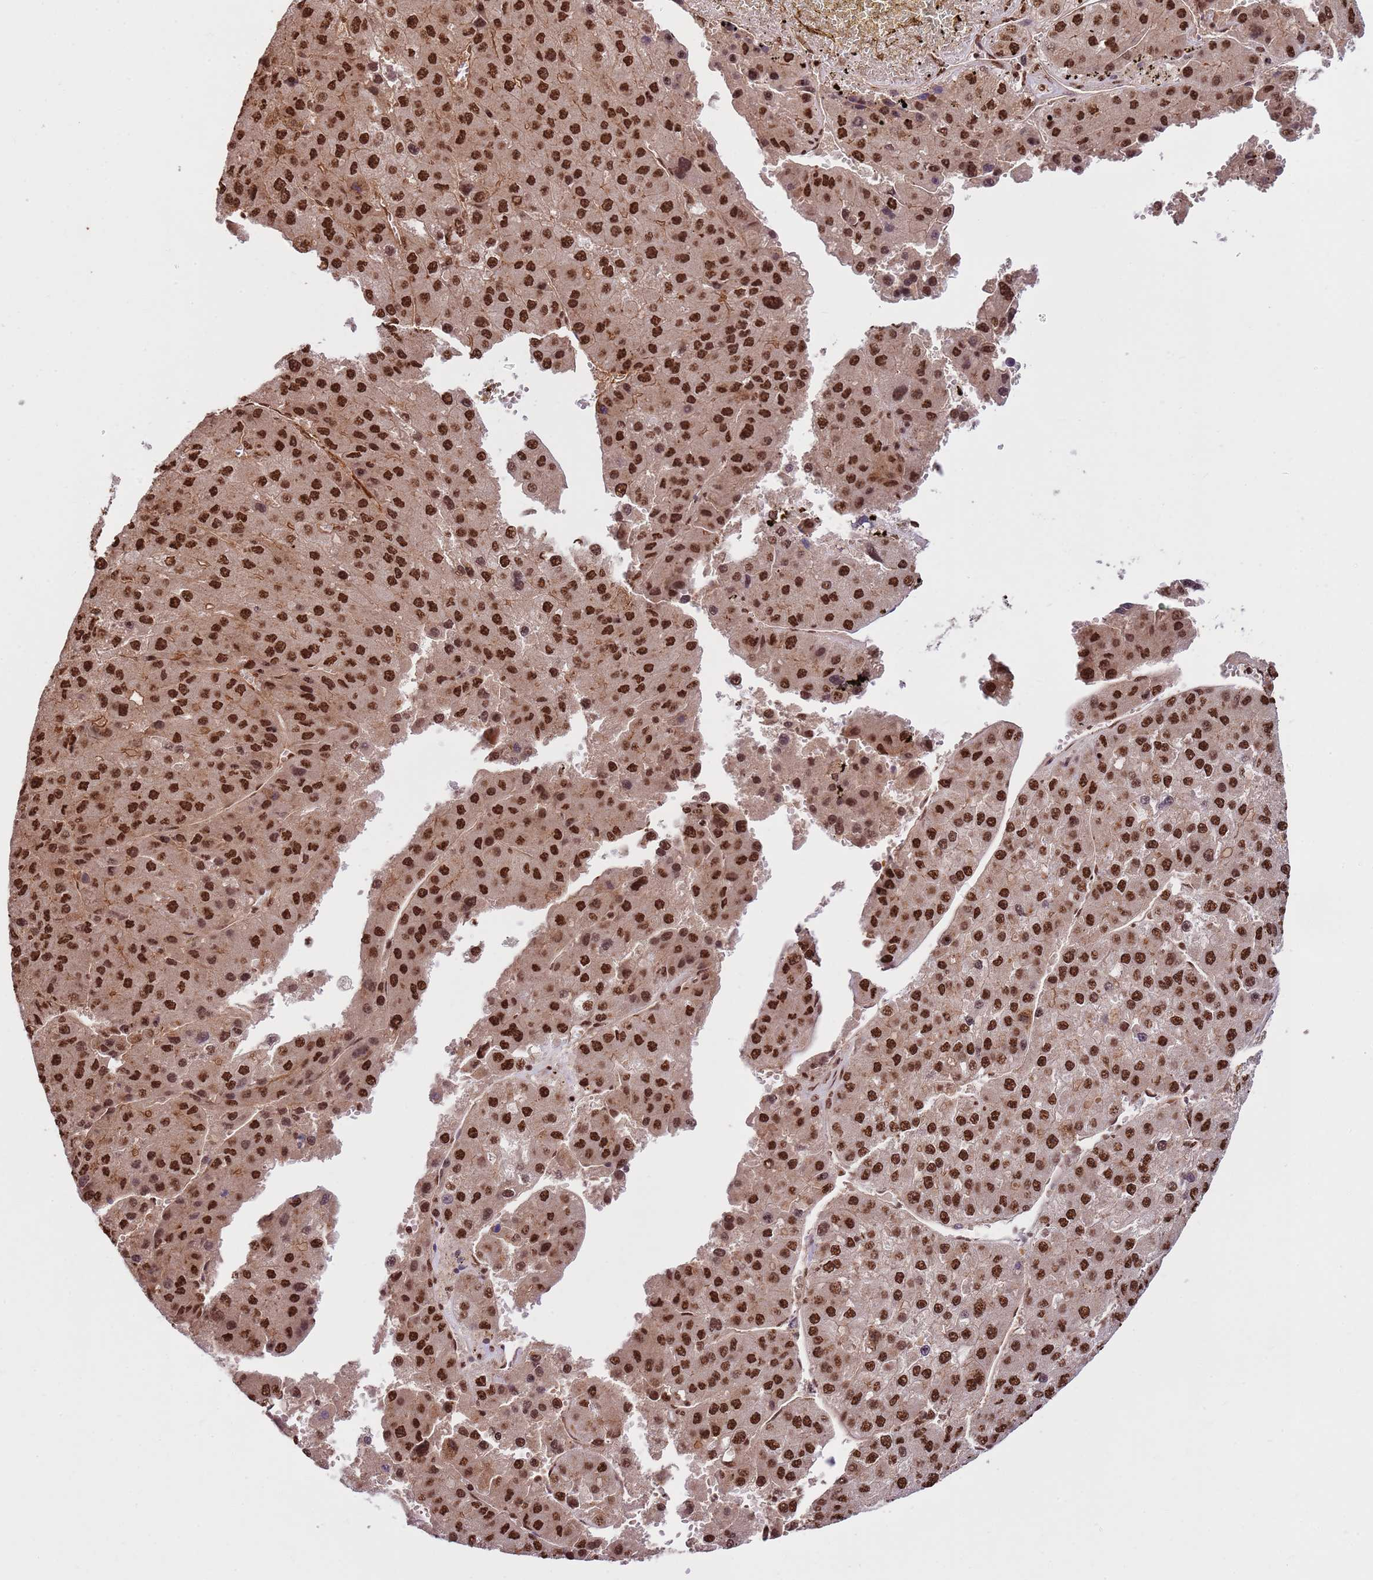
{"staining": {"intensity": "strong", "quantity": ">75%", "location": "nuclear"}, "tissue": "liver cancer", "cell_type": "Tumor cells", "image_type": "cancer", "snomed": [{"axis": "morphology", "description": "Carcinoma, Hepatocellular, NOS"}, {"axis": "topography", "description": "Liver"}], "caption": "Immunohistochemistry (IHC) of liver hepatocellular carcinoma displays high levels of strong nuclear expression in about >75% of tumor cells.", "gene": "ZBTB12", "patient": {"sex": "female", "age": 73}}